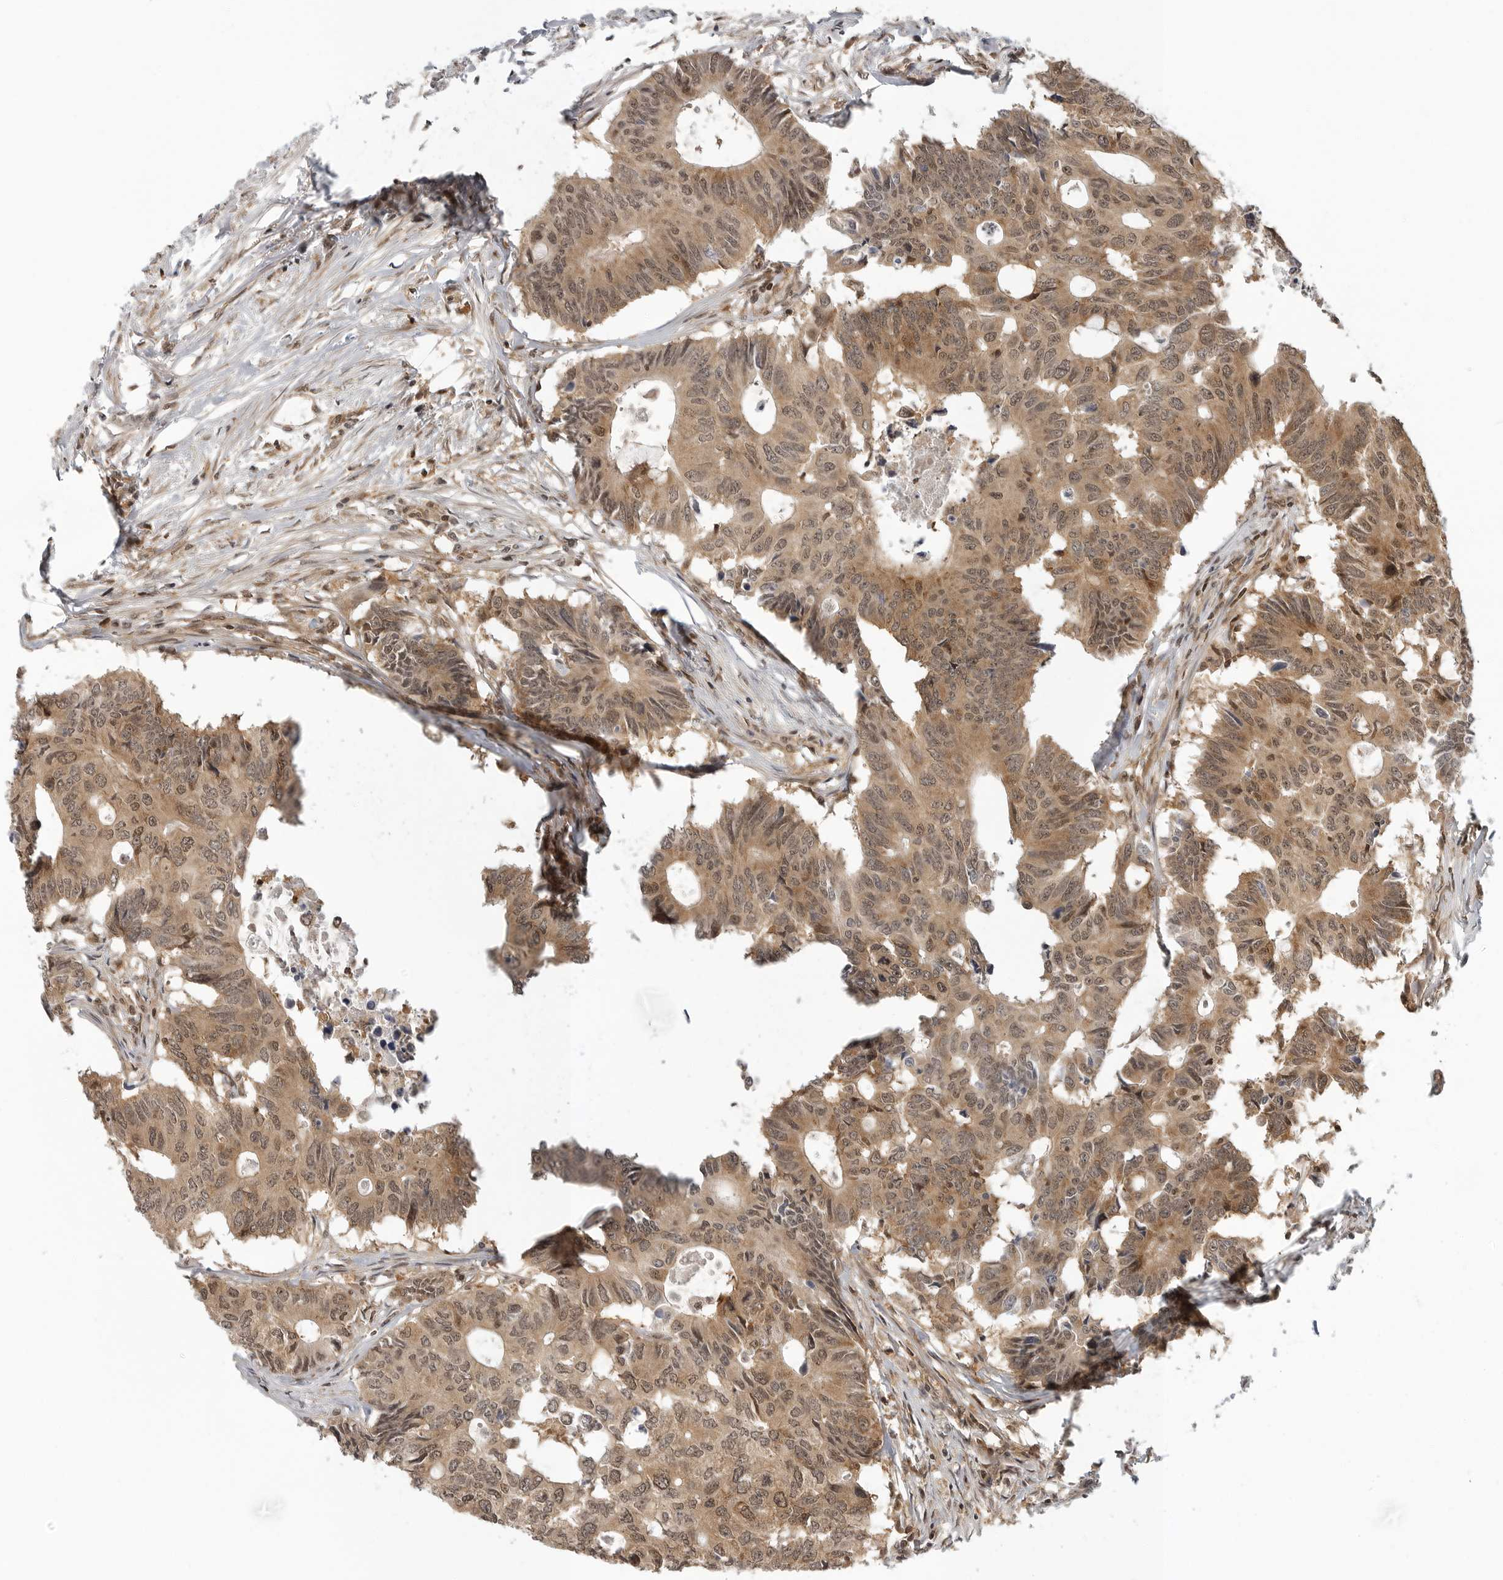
{"staining": {"intensity": "moderate", "quantity": ">75%", "location": "cytoplasmic/membranous"}, "tissue": "colorectal cancer", "cell_type": "Tumor cells", "image_type": "cancer", "snomed": [{"axis": "morphology", "description": "Adenocarcinoma, NOS"}, {"axis": "topography", "description": "Colon"}], "caption": "Immunohistochemical staining of human colorectal adenocarcinoma demonstrates medium levels of moderate cytoplasmic/membranous expression in approximately >75% of tumor cells.", "gene": "SZRD1", "patient": {"sex": "male", "age": 71}}